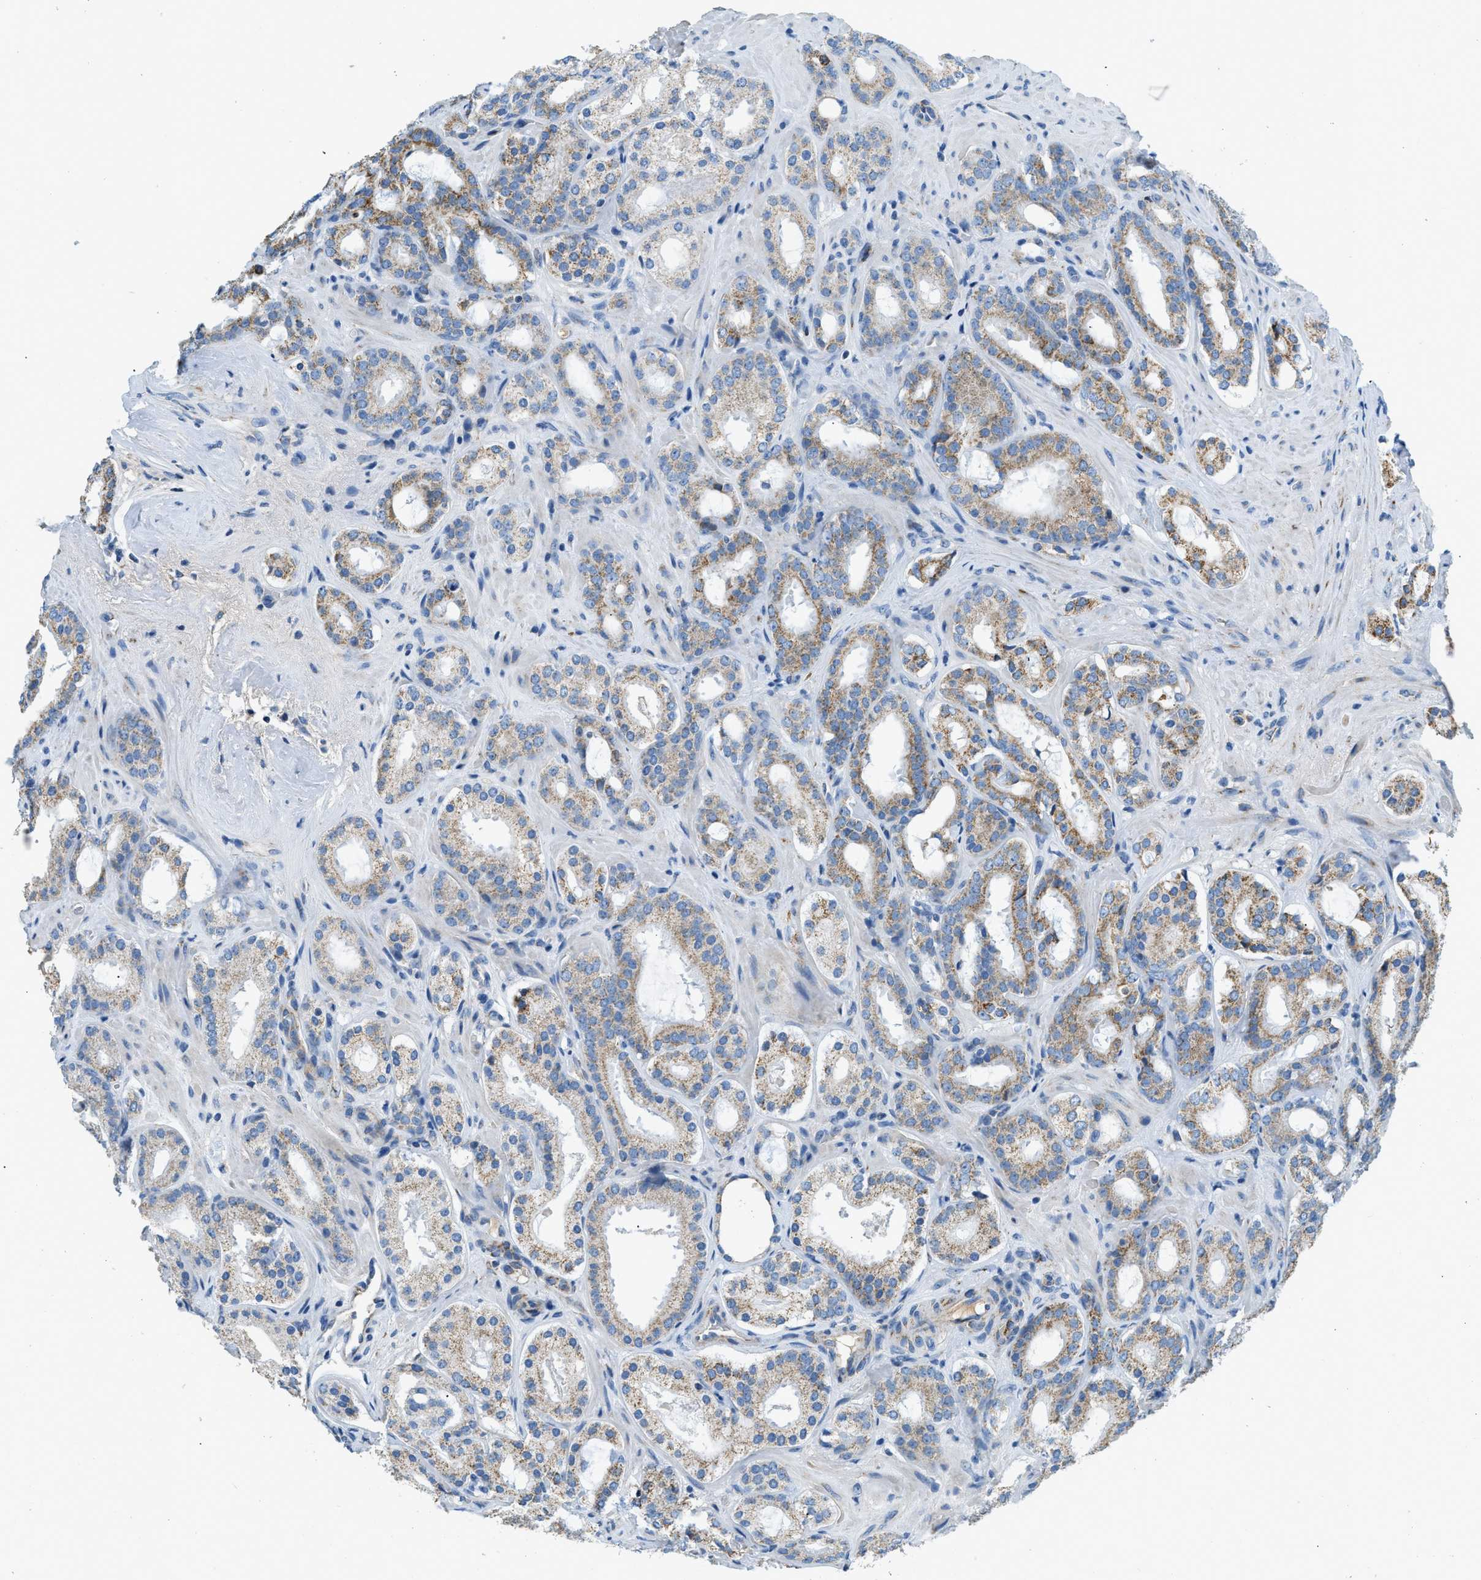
{"staining": {"intensity": "moderate", "quantity": ">75%", "location": "cytoplasmic/membranous"}, "tissue": "prostate cancer", "cell_type": "Tumor cells", "image_type": "cancer", "snomed": [{"axis": "morphology", "description": "Adenocarcinoma, Low grade"}, {"axis": "topography", "description": "Prostate"}], "caption": "Protein expression analysis of adenocarcinoma (low-grade) (prostate) exhibits moderate cytoplasmic/membranous positivity in approximately >75% of tumor cells. Ihc stains the protein of interest in brown and the nuclei are stained blue.", "gene": "ACADVL", "patient": {"sex": "male", "age": 69}}